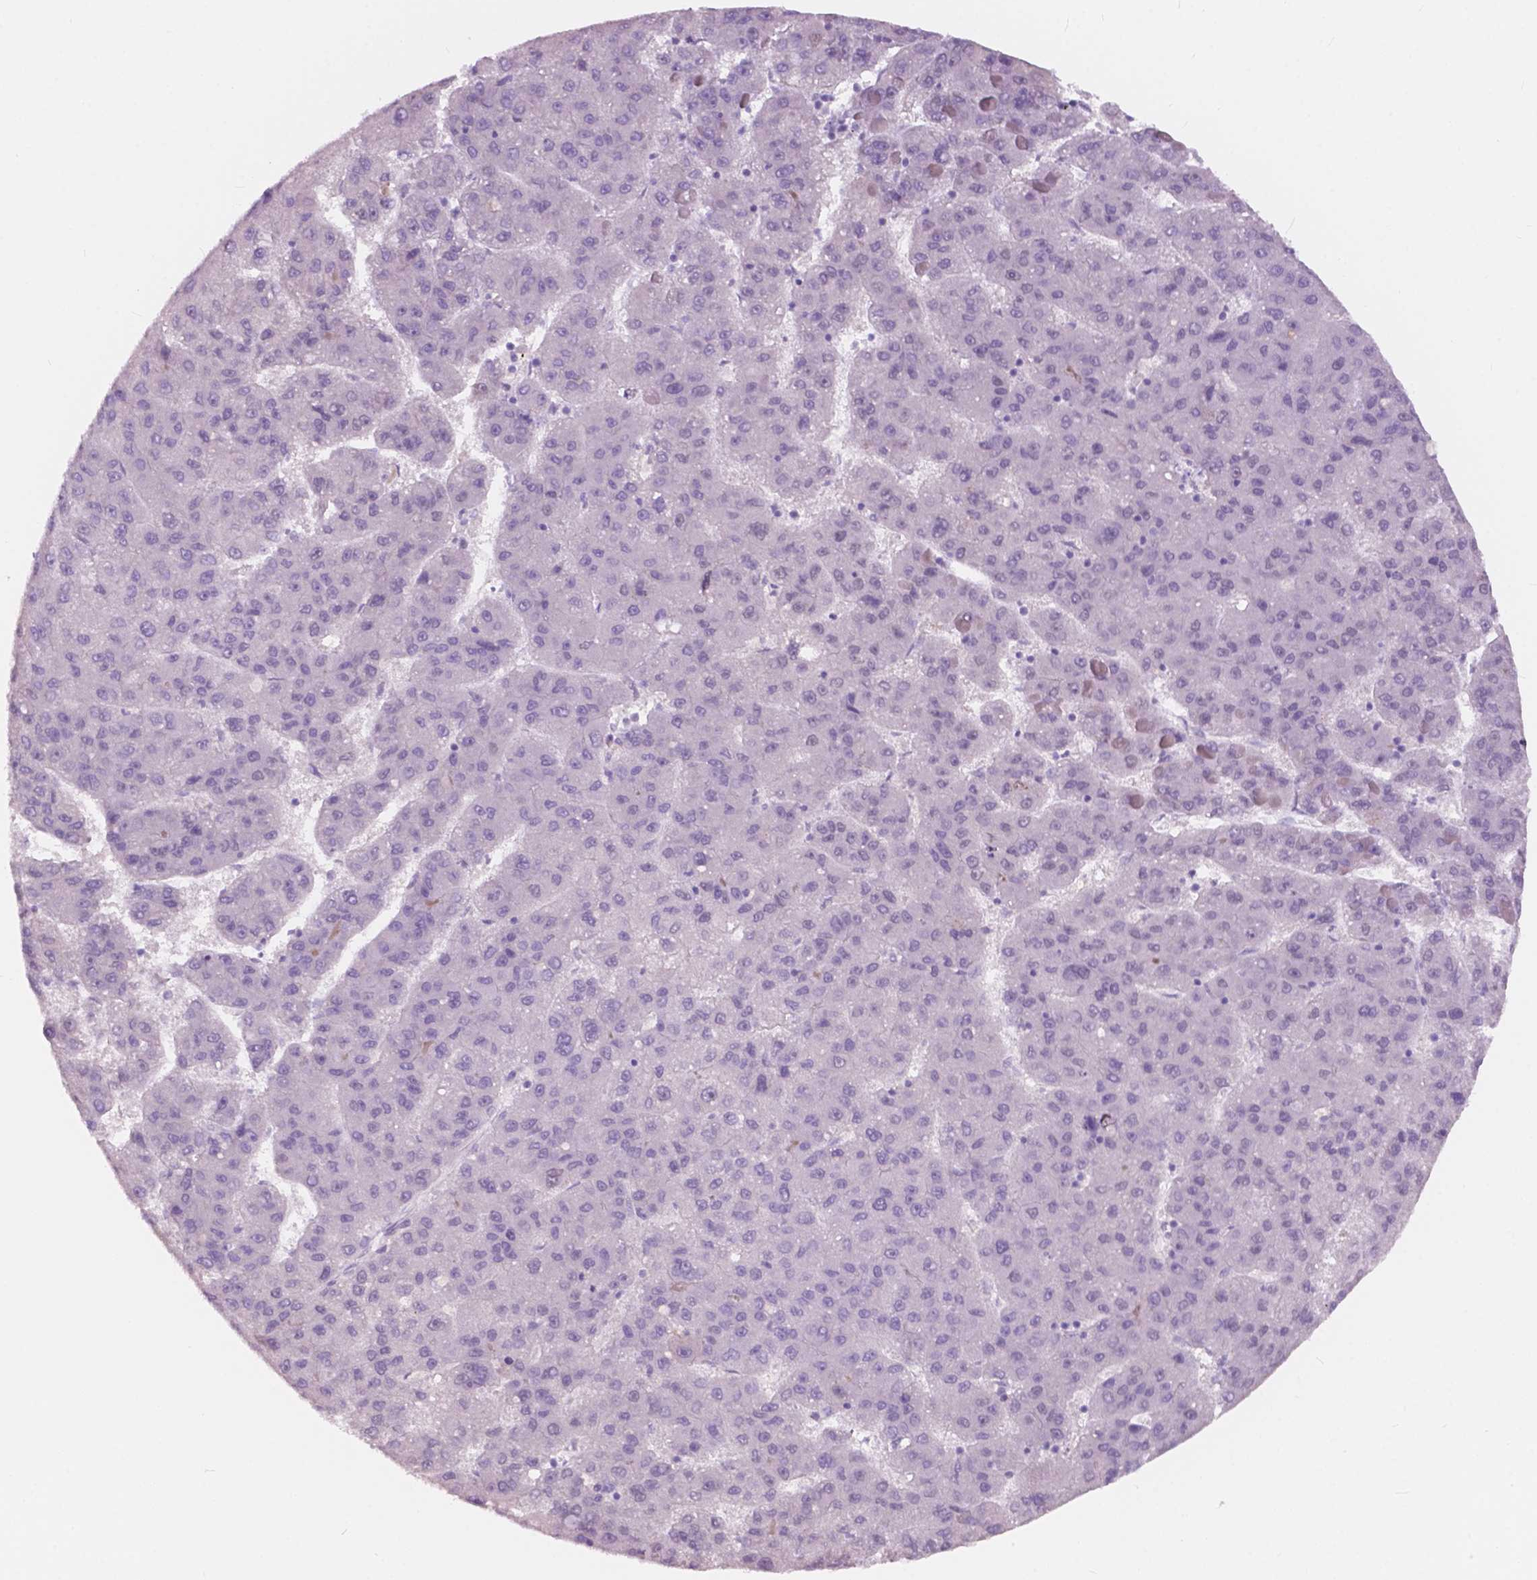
{"staining": {"intensity": "negative", "quantity": "none", "location": "none"}, "tissue": "liver cancer", "cell_type": "Tumor cells", "image_type": "cancer", "snomed": [{"axis": "morphology", "description": "Carcinoma, Hepatocellular, NOS"}, {"axis": "topography", "description": "Liver"}], "caption": "There is no significant positivity in tumor cells of liver cancer.", "gene": "FXYD2", "patient": {"sex": "female", "age": 82}}